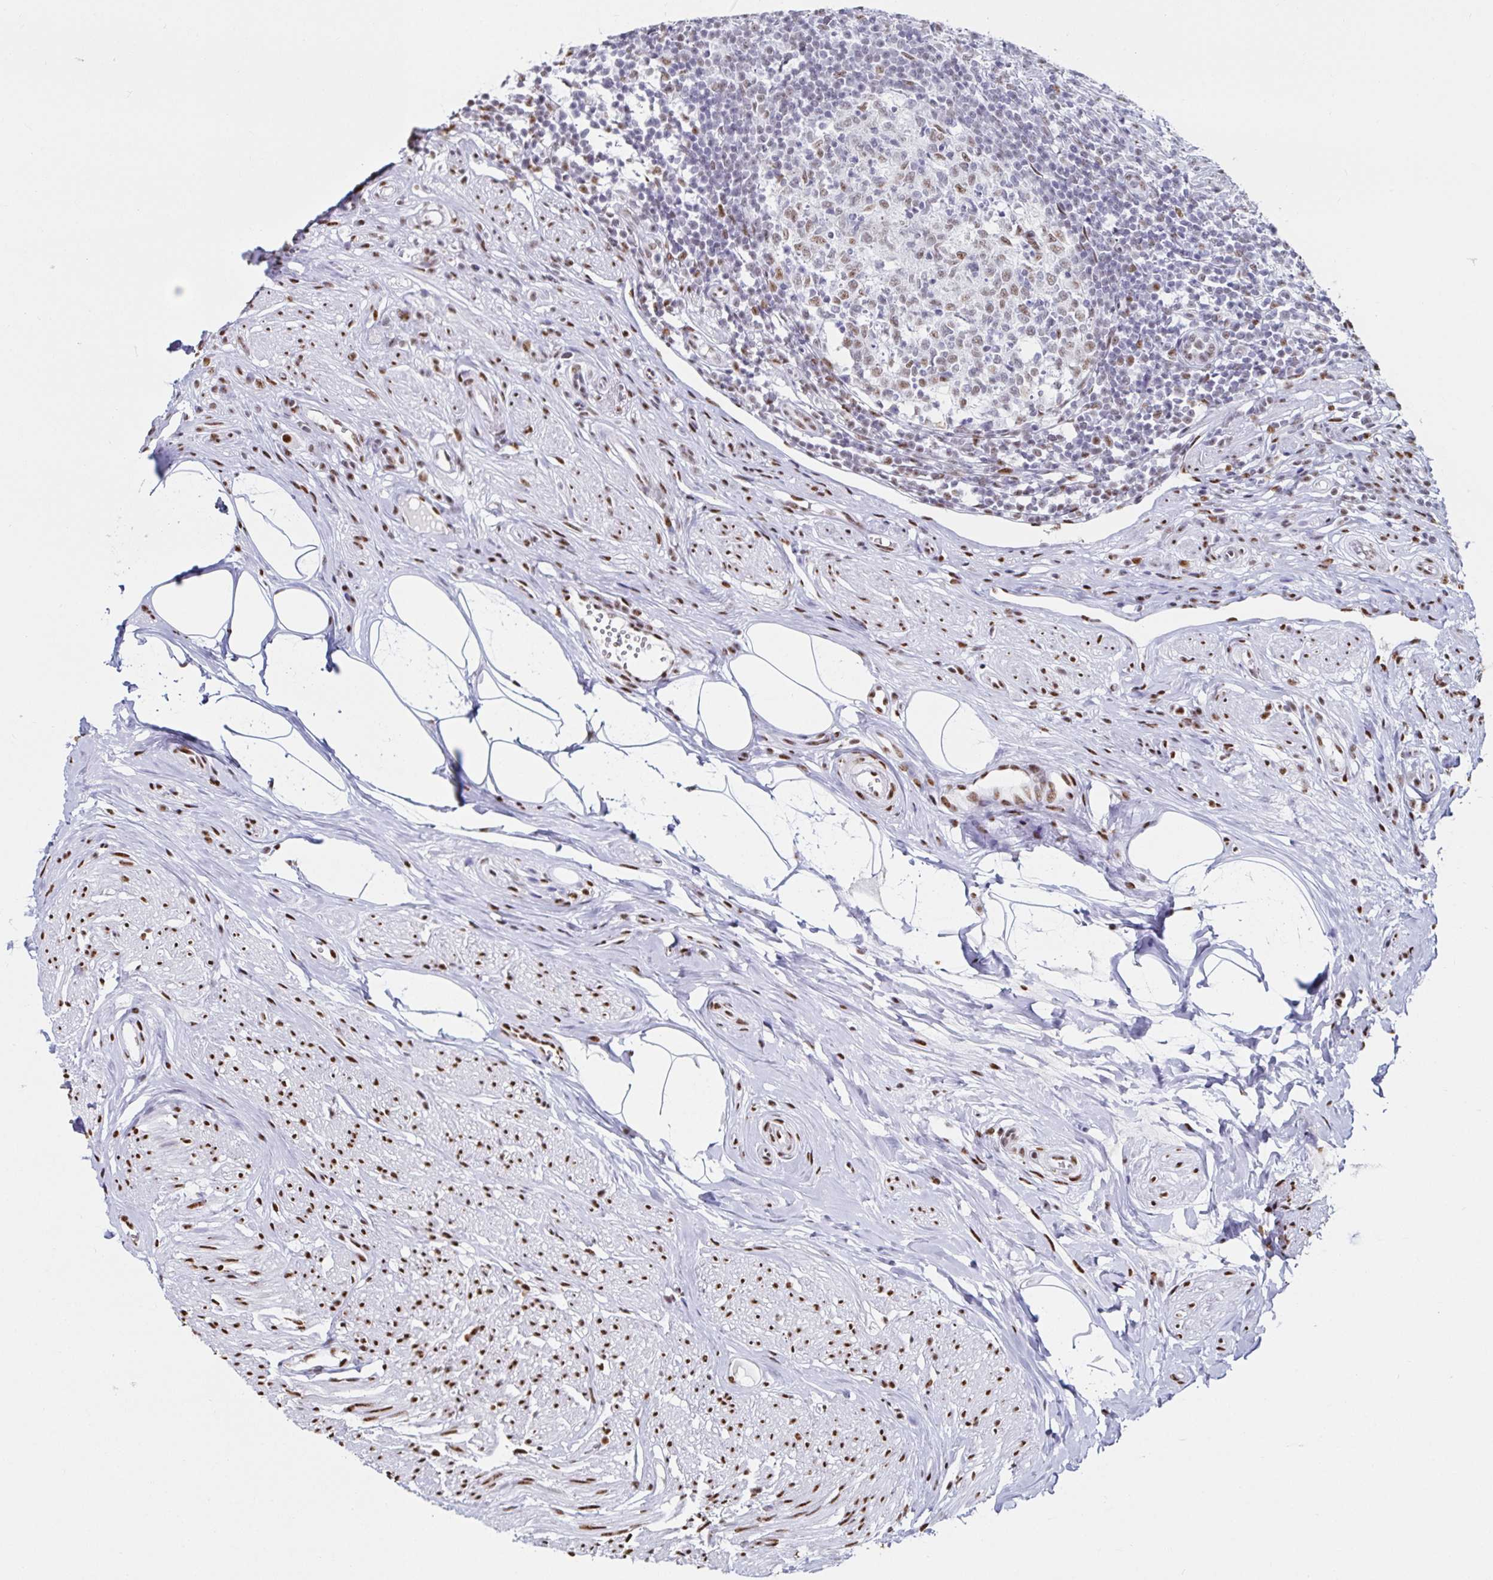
{"staining": {"intensity": "weak", "quantity": ">75%", "location": "nuclear"}, "tissue": "appendix", "cell_type": "Glandular cells", "image_type": "normal", "snomed": [{"axis": "morphology", "description": "Normal tissue, NOS"}, {"axis": "topography", "description": "Appendix"}], "caption": "Immunohistochemical staining of normal appendix exhibits low levels of weak nuclear staining in approximately >75% of glandular cells.", "gene": "DDX39B", "patient": {"sex": "female", "age": 56}}